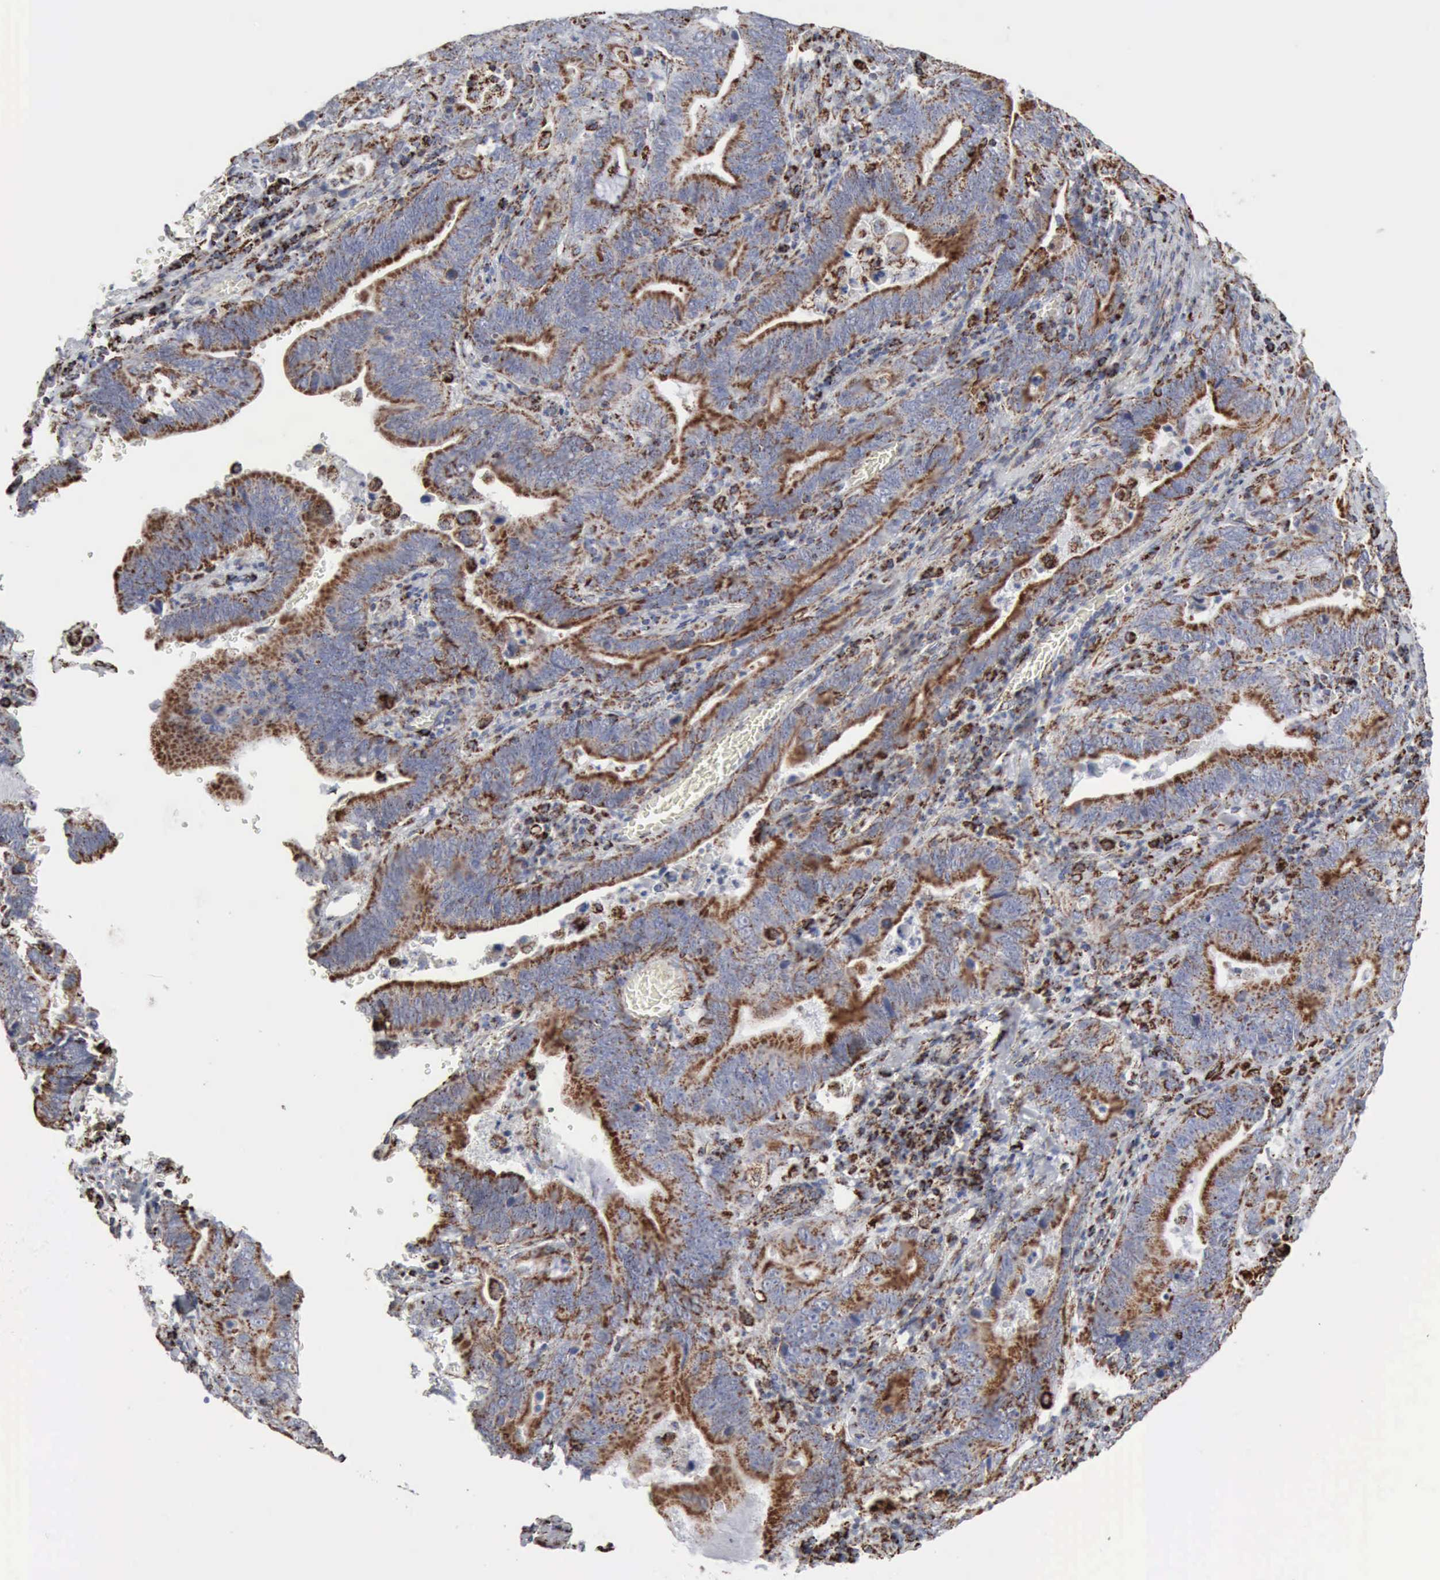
{"staining": {"intensity": "strong", "quantity": "25%-75%", "location": "cytoplasmic/membranous"}, "tissue": "stomach cancer", "cell_type": "Tumor cells", "image_type": "cancer", "snomed": [{"axis": "morphology", "description": "Adenocarcinoma, NOS"}, {"axis": "topography", "description": "Stomach, upper"}], "caption": "Adenocarcinoma (stomach) stained with DAB (3,3'-diaminobenzidine) immunohistochemistry (IHC) exhibits high levels of strong cytoplasmic/membranous positivity in approximately 25%-75% of tumor cells. (Brightfield microscopy of DAB IHC at high magnification).", "gene": "ACO2", "patient": {"sex": "male", "age": 63}}